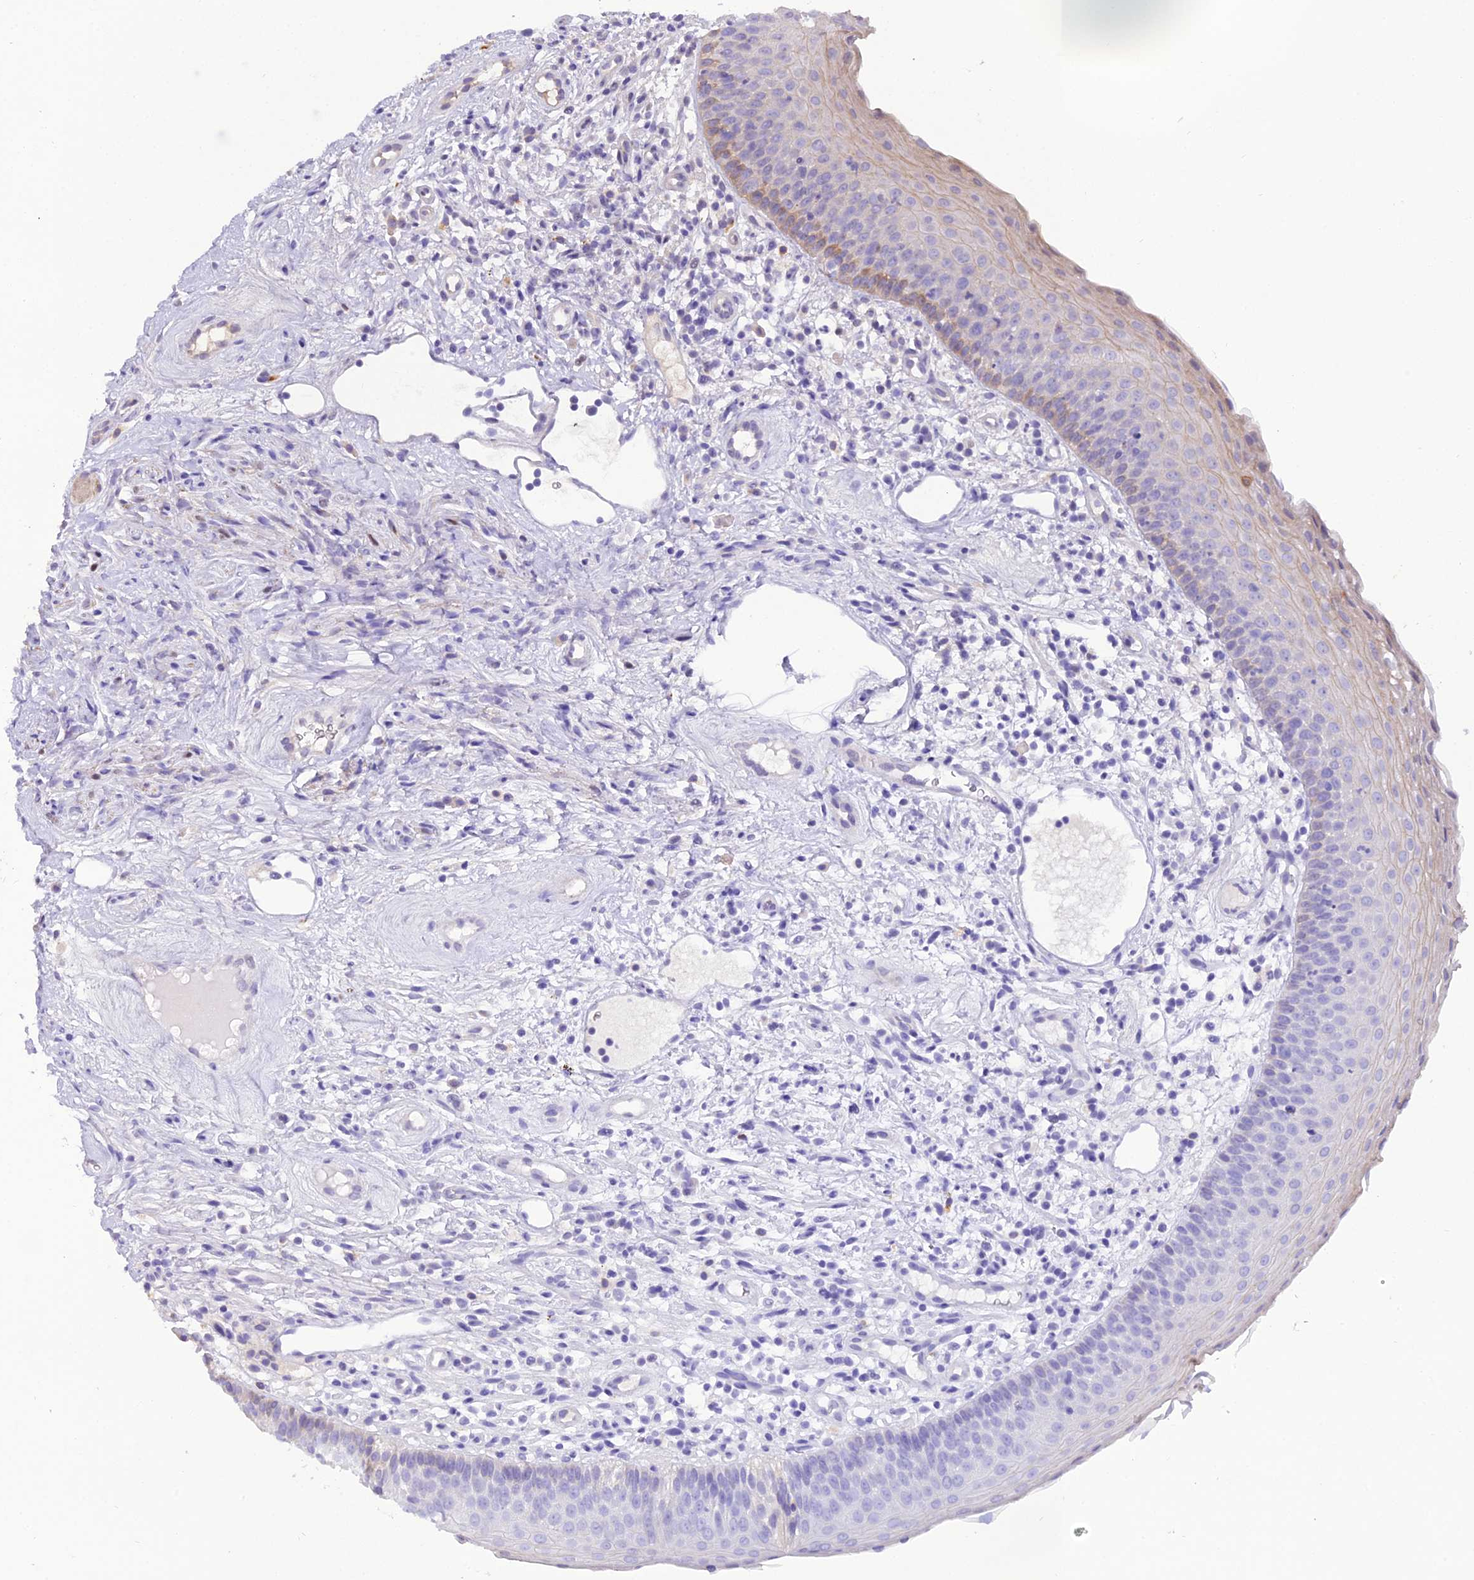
{"staining": {"intensity": "moderate", "quantity": "<25%", "location": "cytoplasmic/membranous,nuclear"}, "tissue": "oral mucosa", "cell_type": "Squamous epithelial cells", "image_type": "normal", "snomed": [{"axis": "morphology", "description": "Normal tissue, NOS"}, {"axis": "topography", "description": "Oral tissue"}], "caption": "Protein expression analysis of normal oral mucosa demonstrates moderate cytoplasmic/membranous,nuclear positivity in about <25% of squamous epithelial cells.", "gene": "MB21D2", "patient": {"sex": "male", "age": 46}}